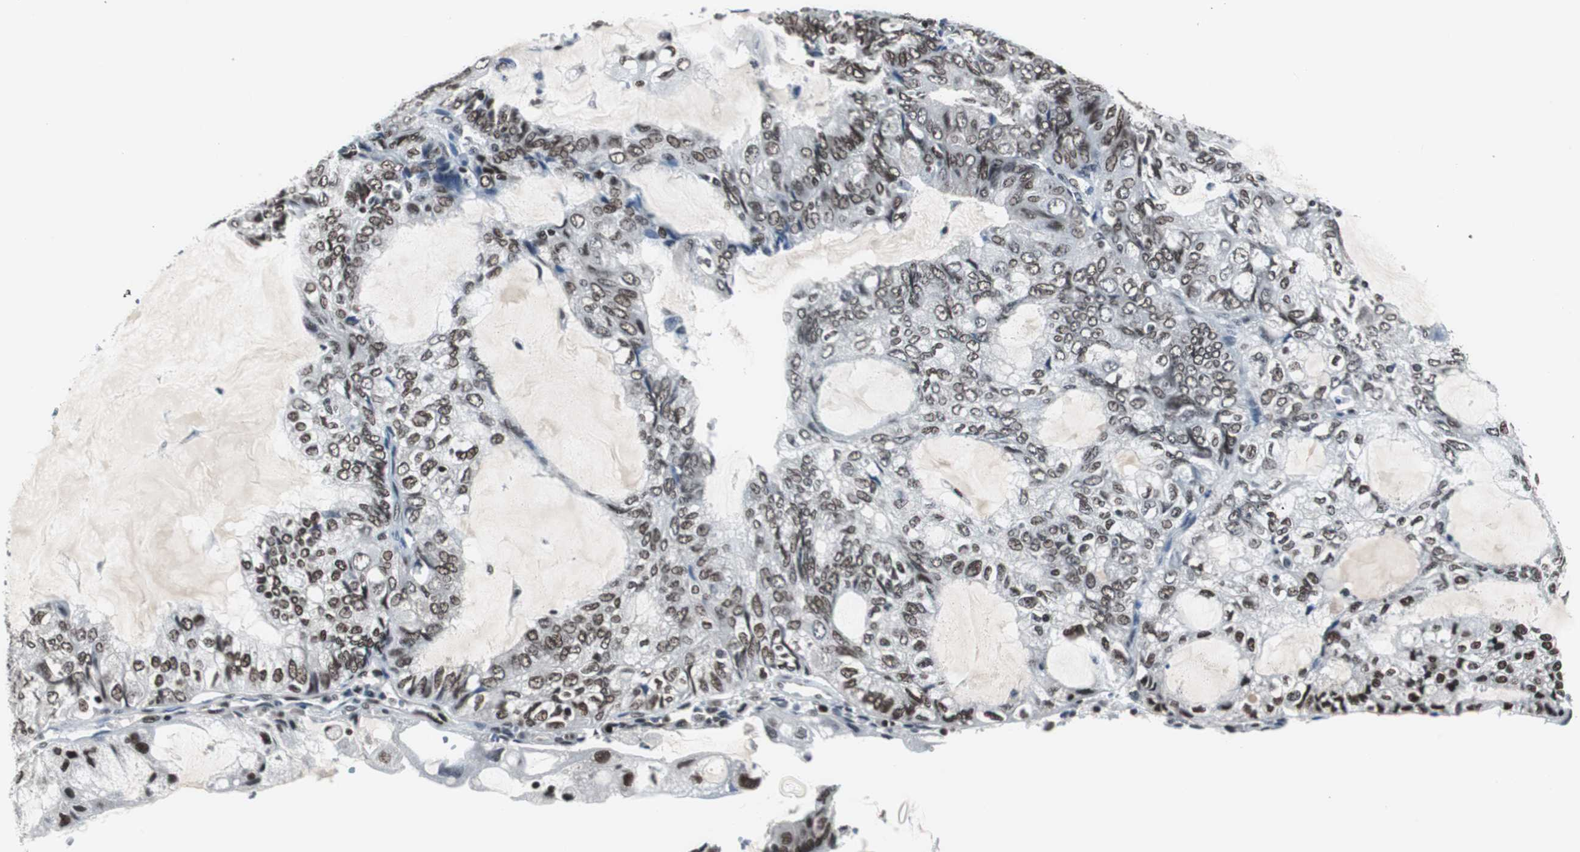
{"staining": {"intensity": "moderate", "quantity": ">75%", "location": "nuclear"}, "tissue": "endometrial cancer", "cell_type": "Tumor cells", "image_type": "cancer", "snomed": [{"axis": "morphology", "description": "Adenocarcinoma, NOS"}, {"axis": "topography", "description": "Endometrium"}], "caption": "Brown immunohistochemical staining in human endometrial adenocarcinoma exhibits moderate nuclear staining in approximately >75% of tumor cells.", "gene": "RAD9A", "patient": {"sex": "female", "age": 81}}